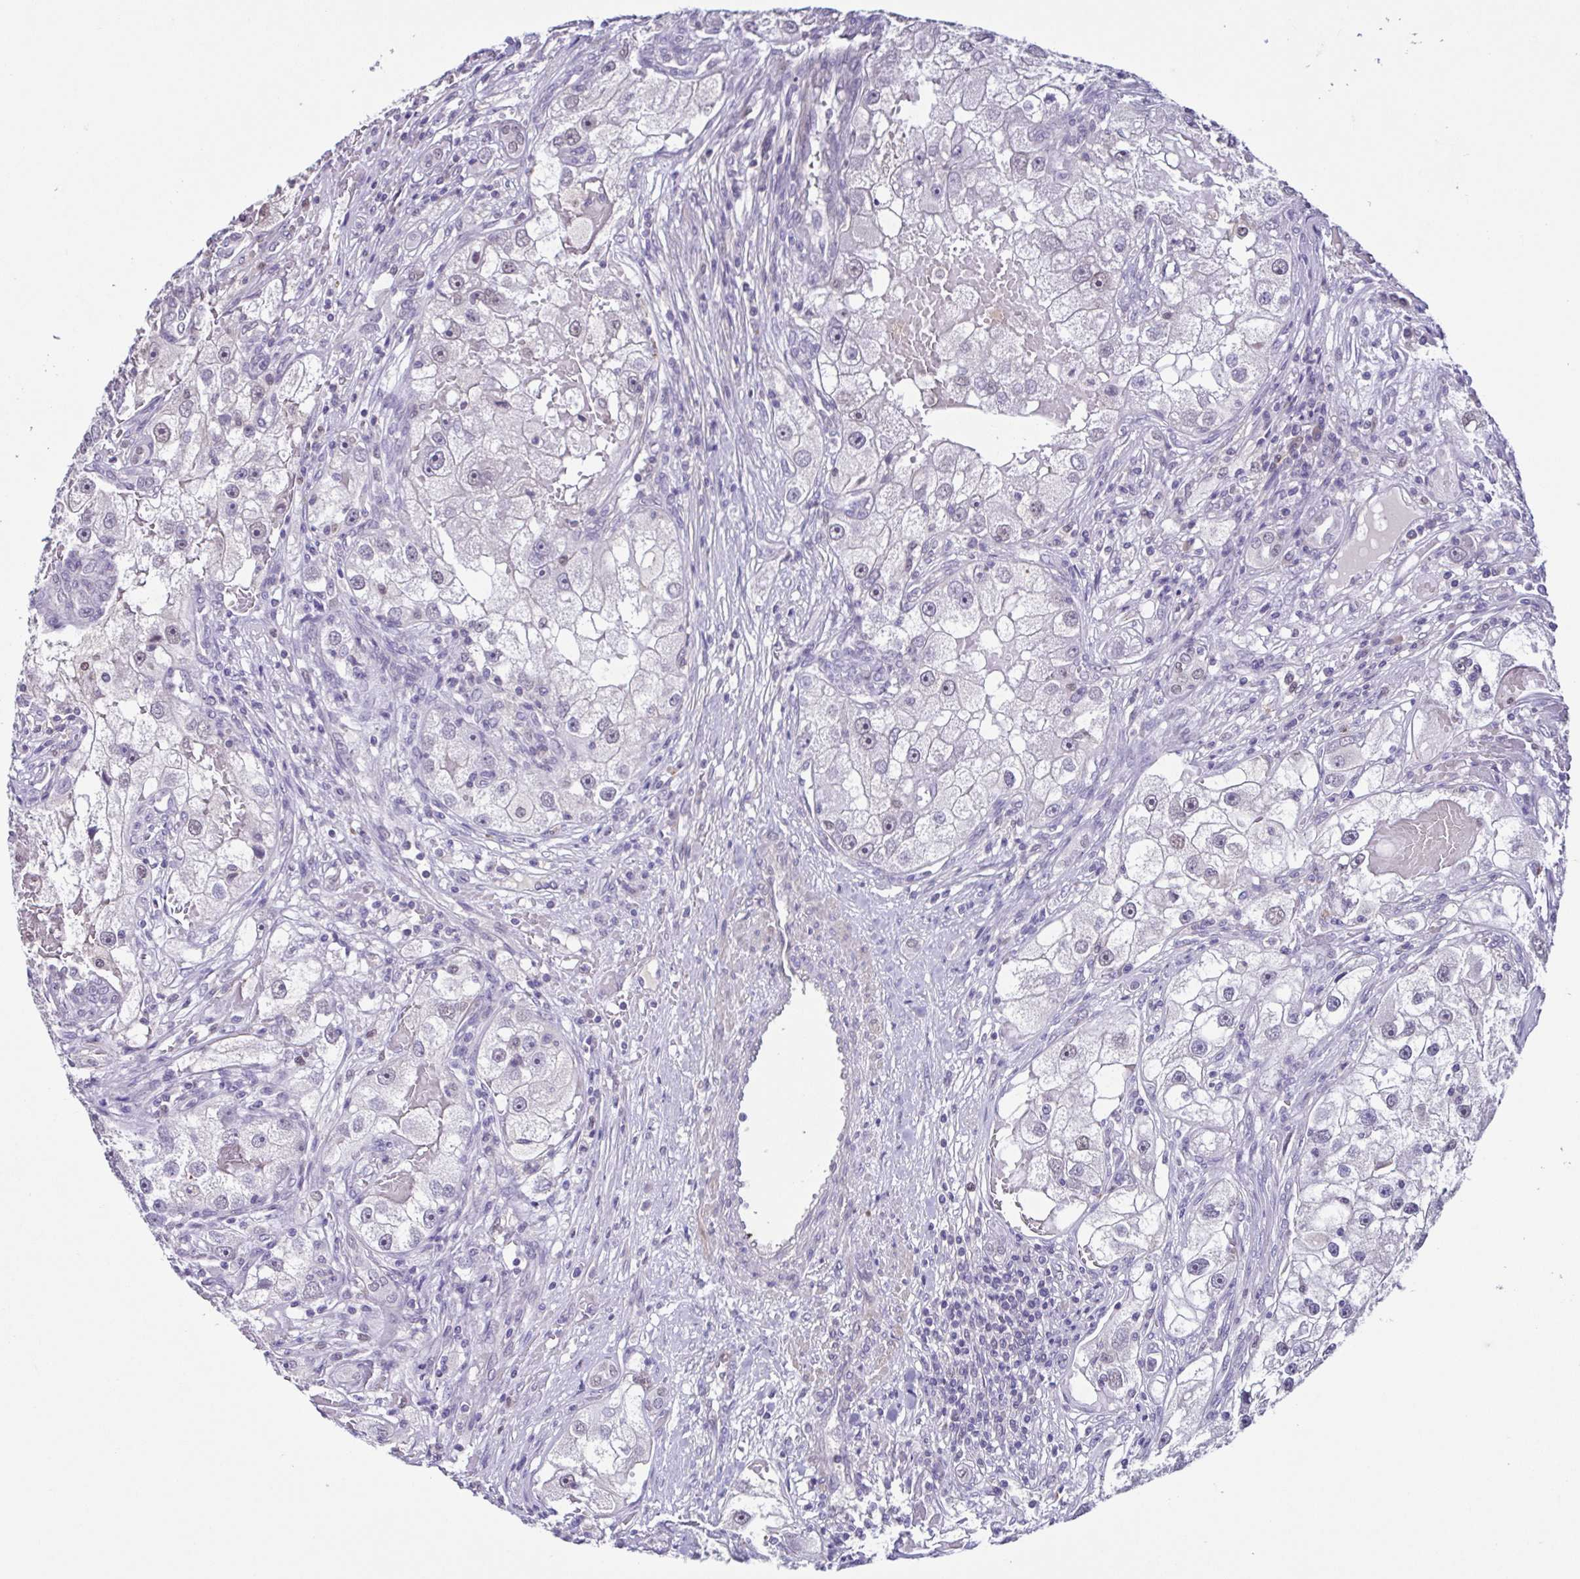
{"staining": {"intensity": "negative", "quantity": "none", "location": "none"}, "tissue": "renal cancer", "cell_type": "Tumor cells", "image_type": "cancer", "snomed": [{"axis": "morphology", "description": "Adenocarcinoma, NOS"}, {"axis": "topography", "description": "Kidney"}], "caption": "Tumor cells are negative for brown protein staining in renal cancer (adenocarcinoma).", "gene": "ACTRT3", "patient": {"sex": "male", "age": 63}}